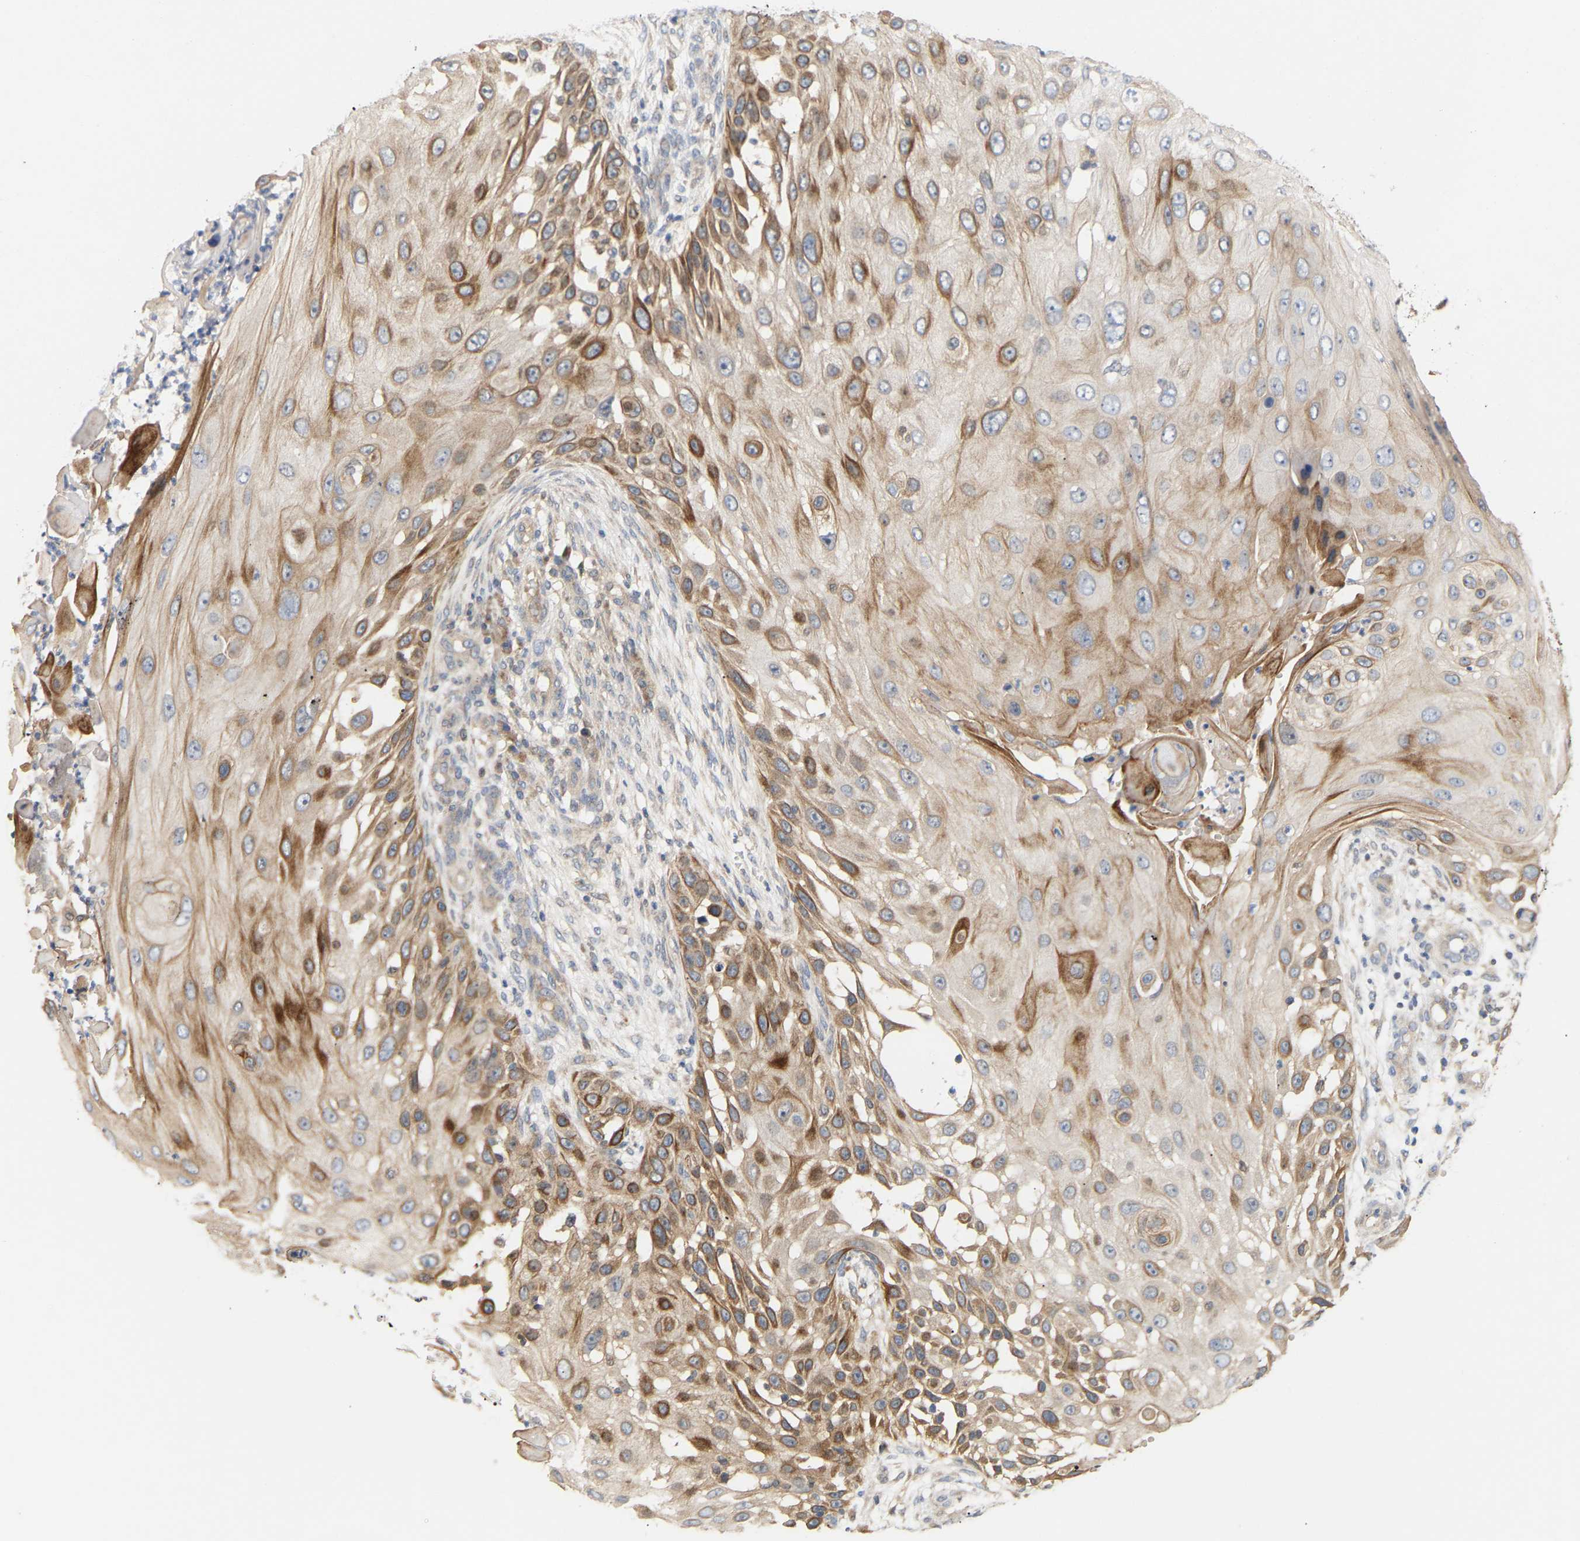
{"staining": {"intensity": "moderate", "quantity": ">75%", "location": "cytoplasmic/membranous"}, "tissue": "skin cancer", "cell_type": "Tumor cells", "image_type": "cancer", "snomed": [{"axis": "morphology", "description": "Squamous cell carcinoma, NOS"}, {"axis": "topography", "description": "Skin"}], "caption": "Immunohistochemical staining of squamous cell carcinoma (skin) shows medium levels of moderate cytoplasmic/membranous expression in approximately >75% of tumor cells.", "gene": "TPMT", "patient": {"sex": "female", "age": 44}}